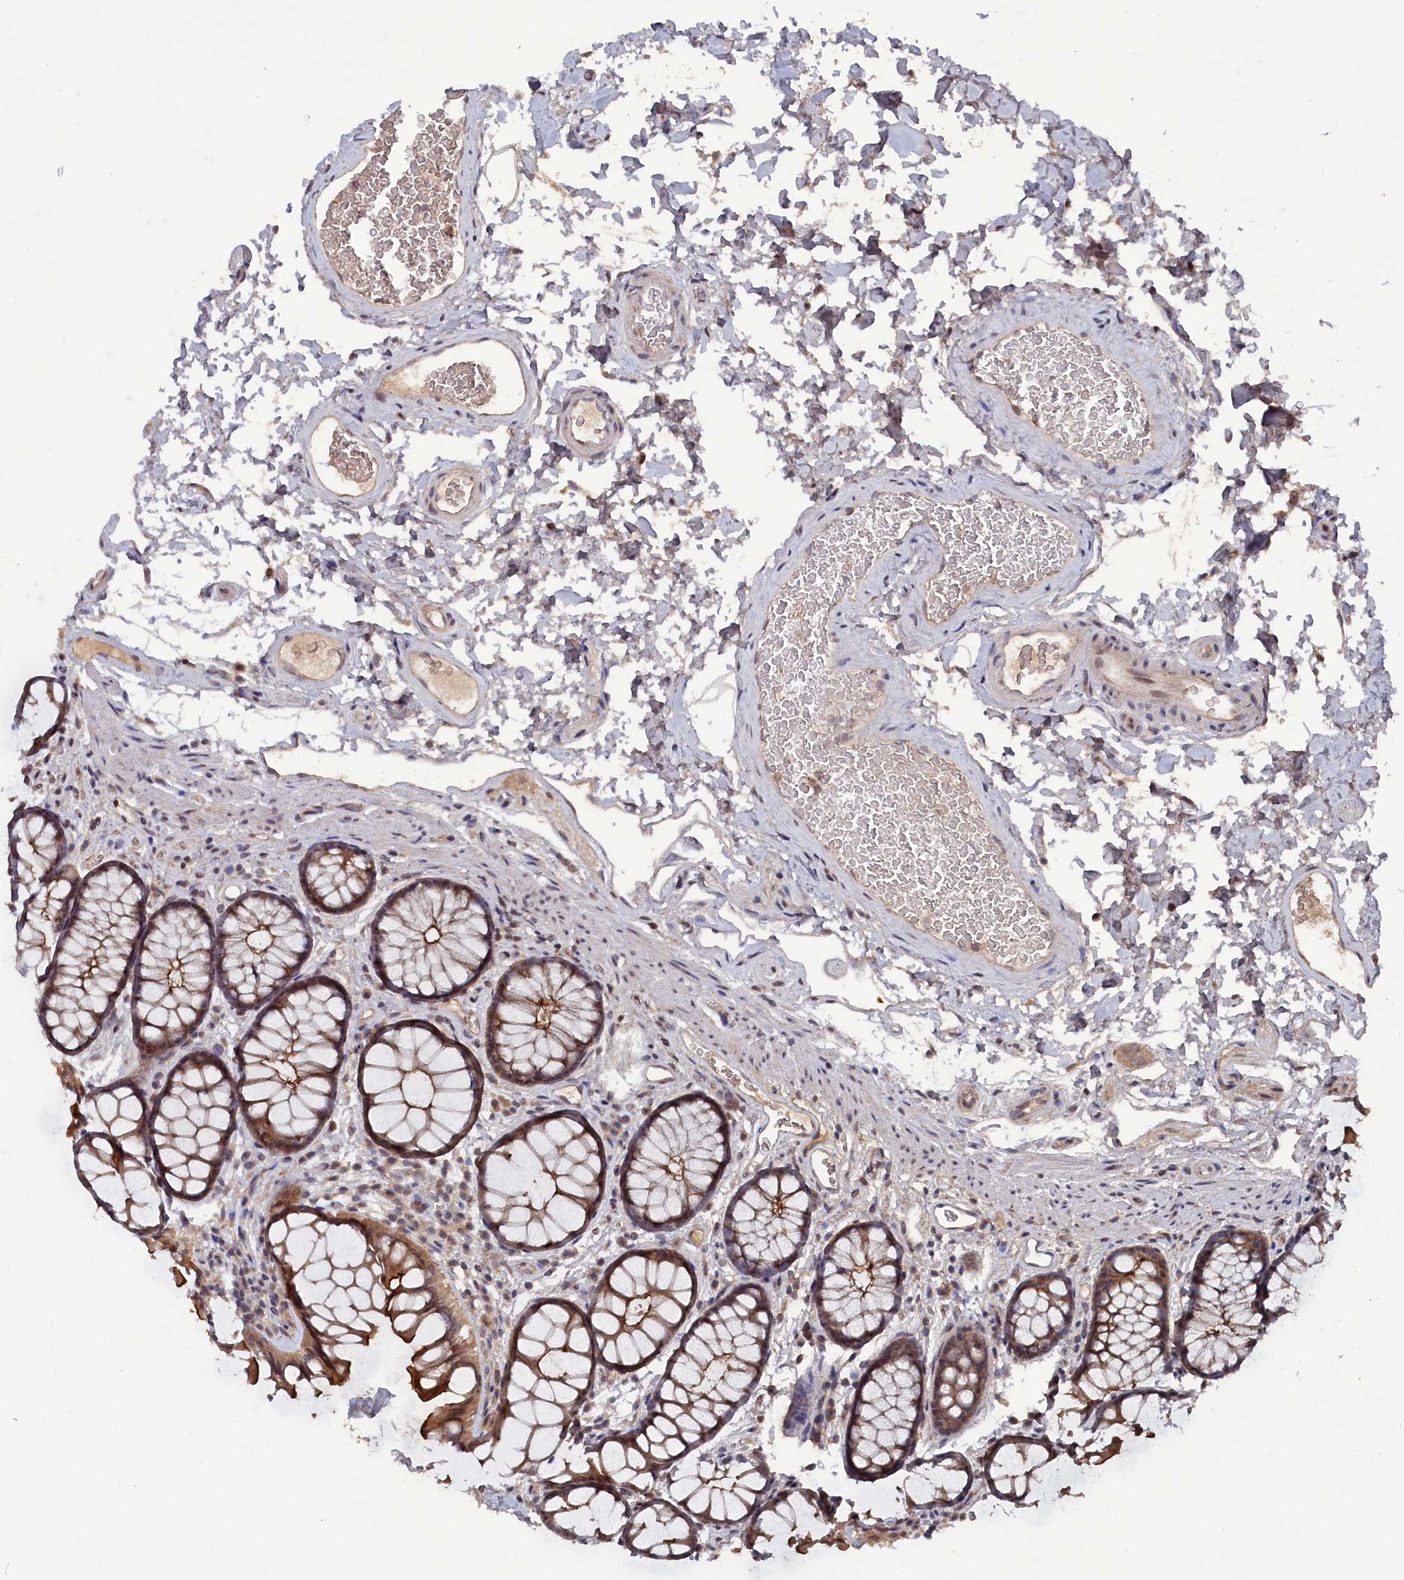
{"staining": {"intensity": "moderate", "quantity": ">75%", "location": "cytoplasmic/membranous"}, "tissue": "colon", "cell_type": "Endothelial cells", "image_type": "normal", "snomed": [{"axis": "morphology", "description": "Normal tissue, NOS"}, {"axis": "topography", "description": "Colon"}], "caption": "Protein expression analysis of benign colon reveals moderate cytoplasmic/membranous staining in approximately >75% of endothelial cells. (DAB (3,3'-diaminobenzidine) IHC with brightfield microscopy, high magnification).", "gene": "TMC5", "patient": {"sex": "female", "age": 82}}